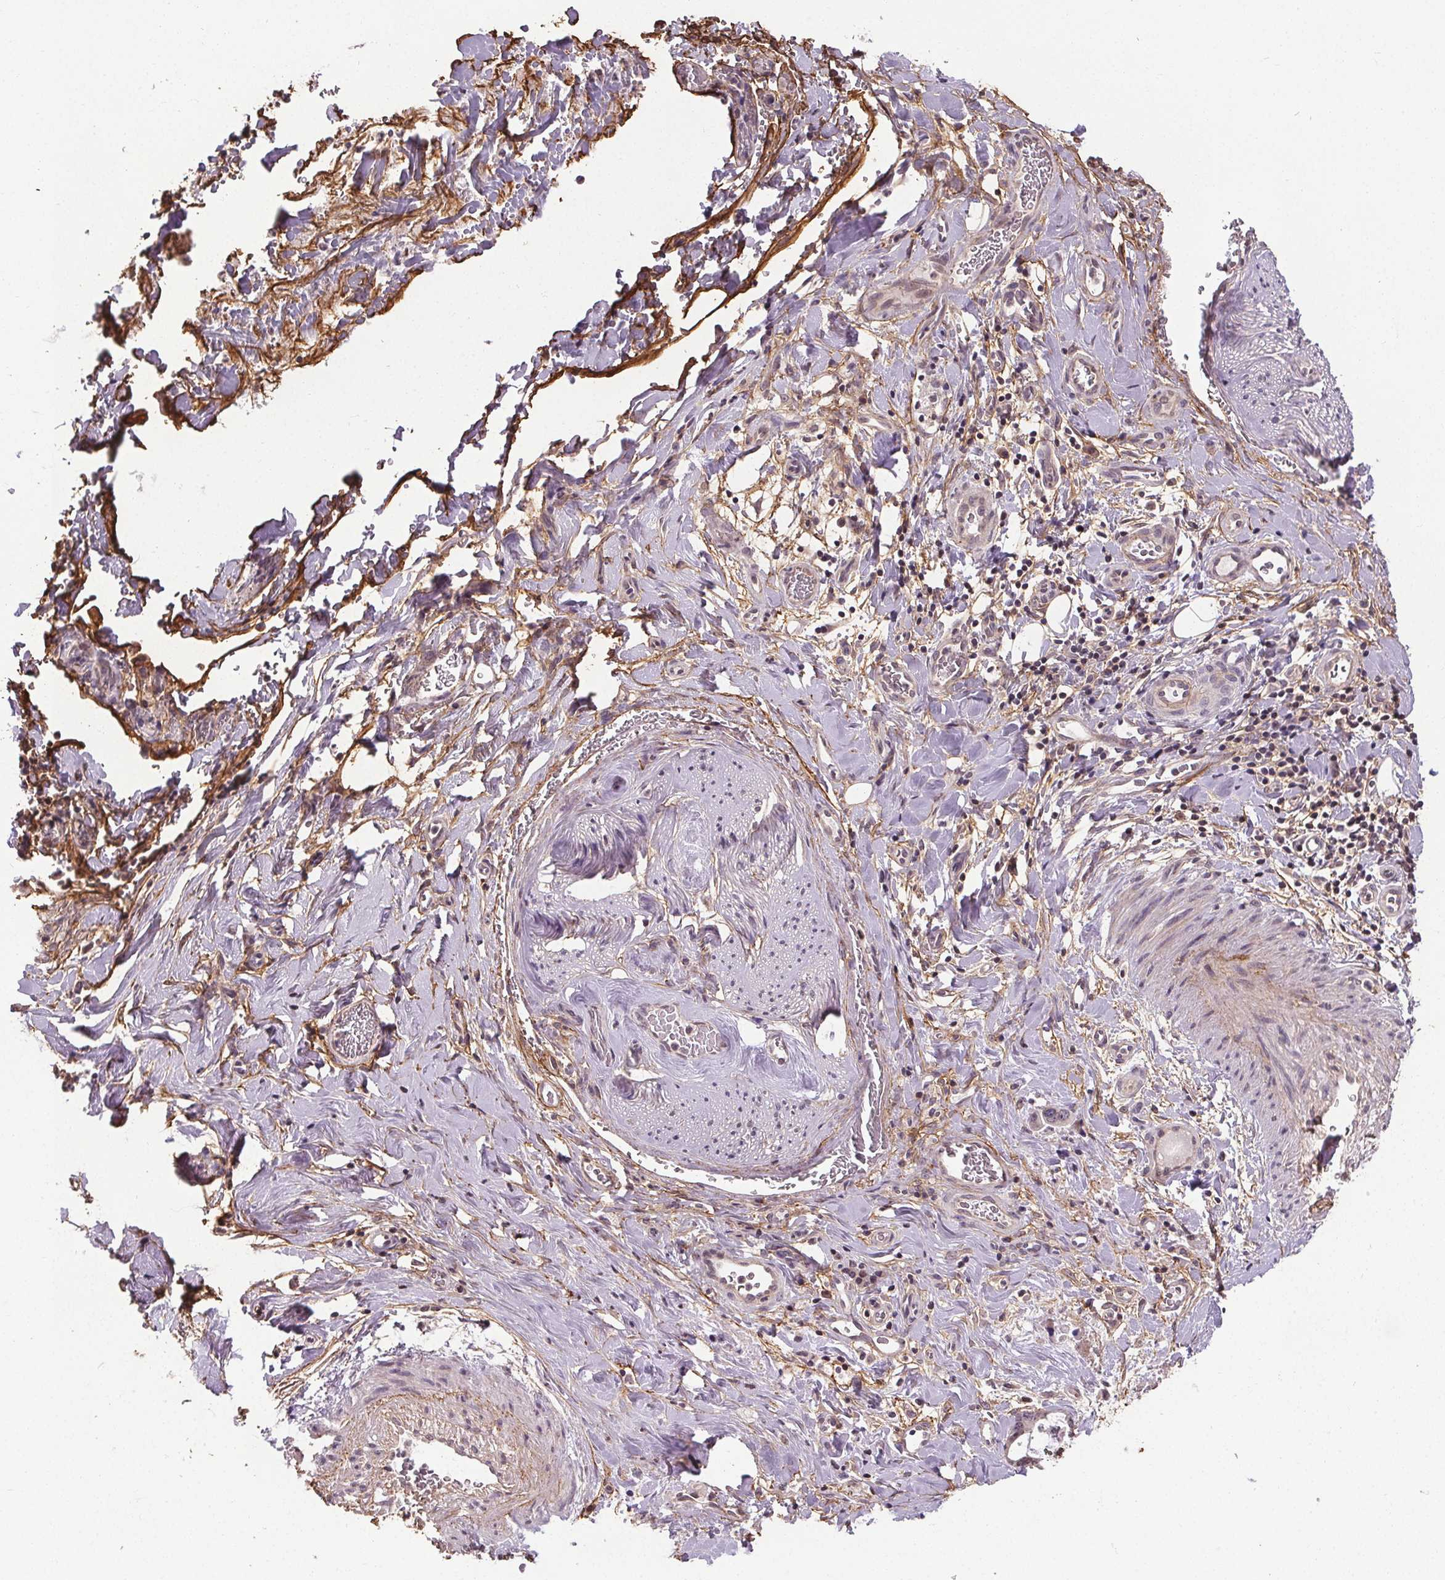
{"staining": {"intensity": "weak", "quantity": "<25%", "location": "nuclear"}, "tissue": "stomach cancer", "cell_type": "Tumor cells", "image_type": "cancer", "snomed": [{"axis": "morphology", "description": "Normal tissue, NOS"}, {"axis": "morphology", "description": "Adenocarcinoma, NOS"}, {"axis": "topography", "description": "Esophagus"}, {"axis": "topography", "description": "Stomach, upper"}], "caption": "DAB immunohistochemical staining of stomach cancer (adenocarcinoma) demonstrates no significant staining in tumor cells. The staining was performed using DAB to visualize the protein expression in brown, while the nuclei were stained in blue with hematoxylin (Magnification: 20x).", "gene": "KIAA0232", "patient": {"sex": "male", "age": 74}}